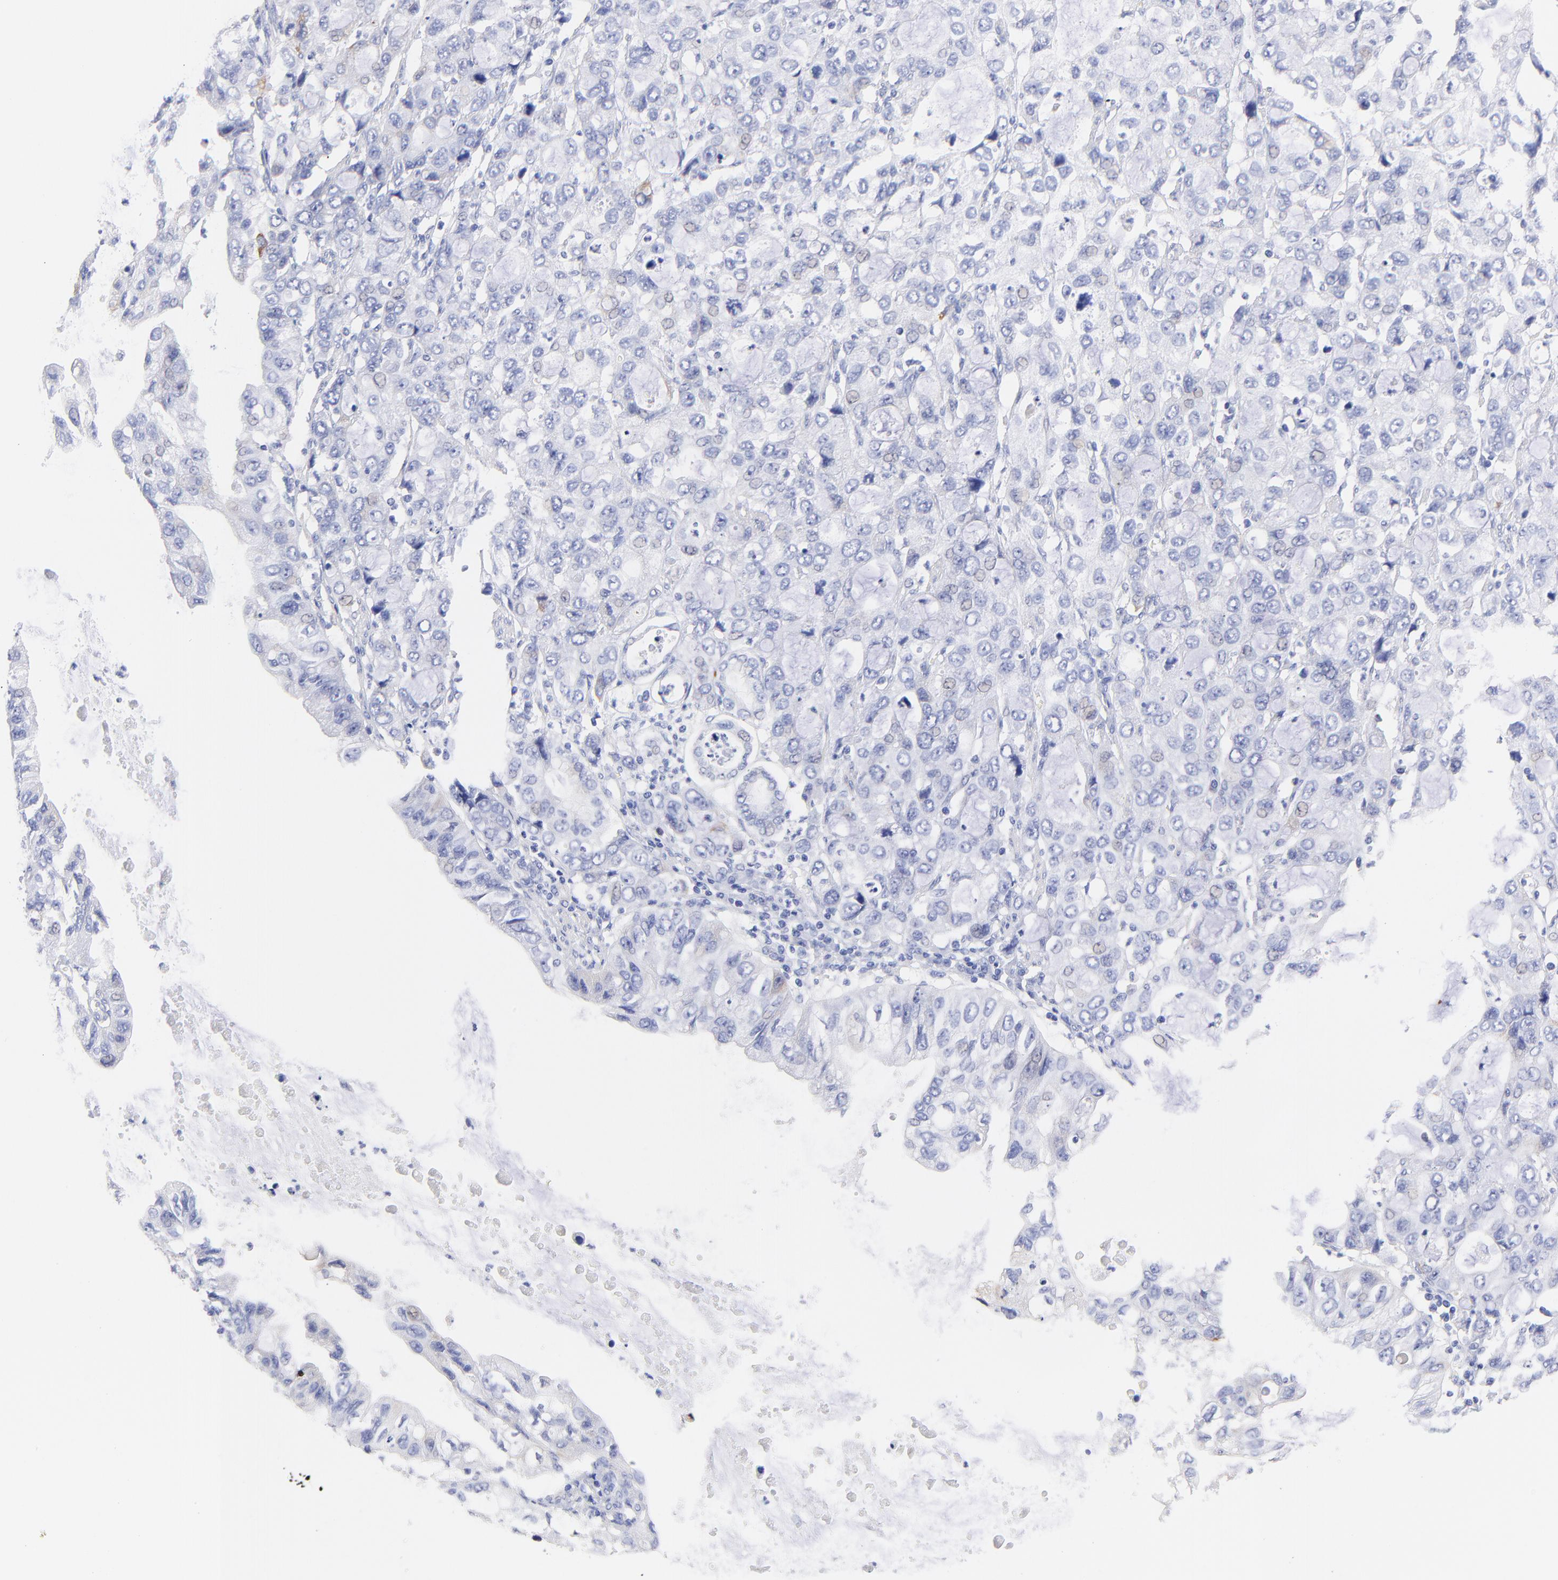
{"staining": {"intensity": "negative", "quantity": "none", "location": "none"}, "tissue": "stomach cancer", "cell_type": "Tumor cells", "image_type": "cancer", "snomed": [{"axis": "morphology", "description": "Adenocarcinoma, NOS"}, {"axis": "topography", "description": "Stomach, upper"}], "caption": "Tumor cells show no significant expression in stomach cancer.", "gene": "C1QTNF6", "patient": {"sex": "female", "age": 52}}